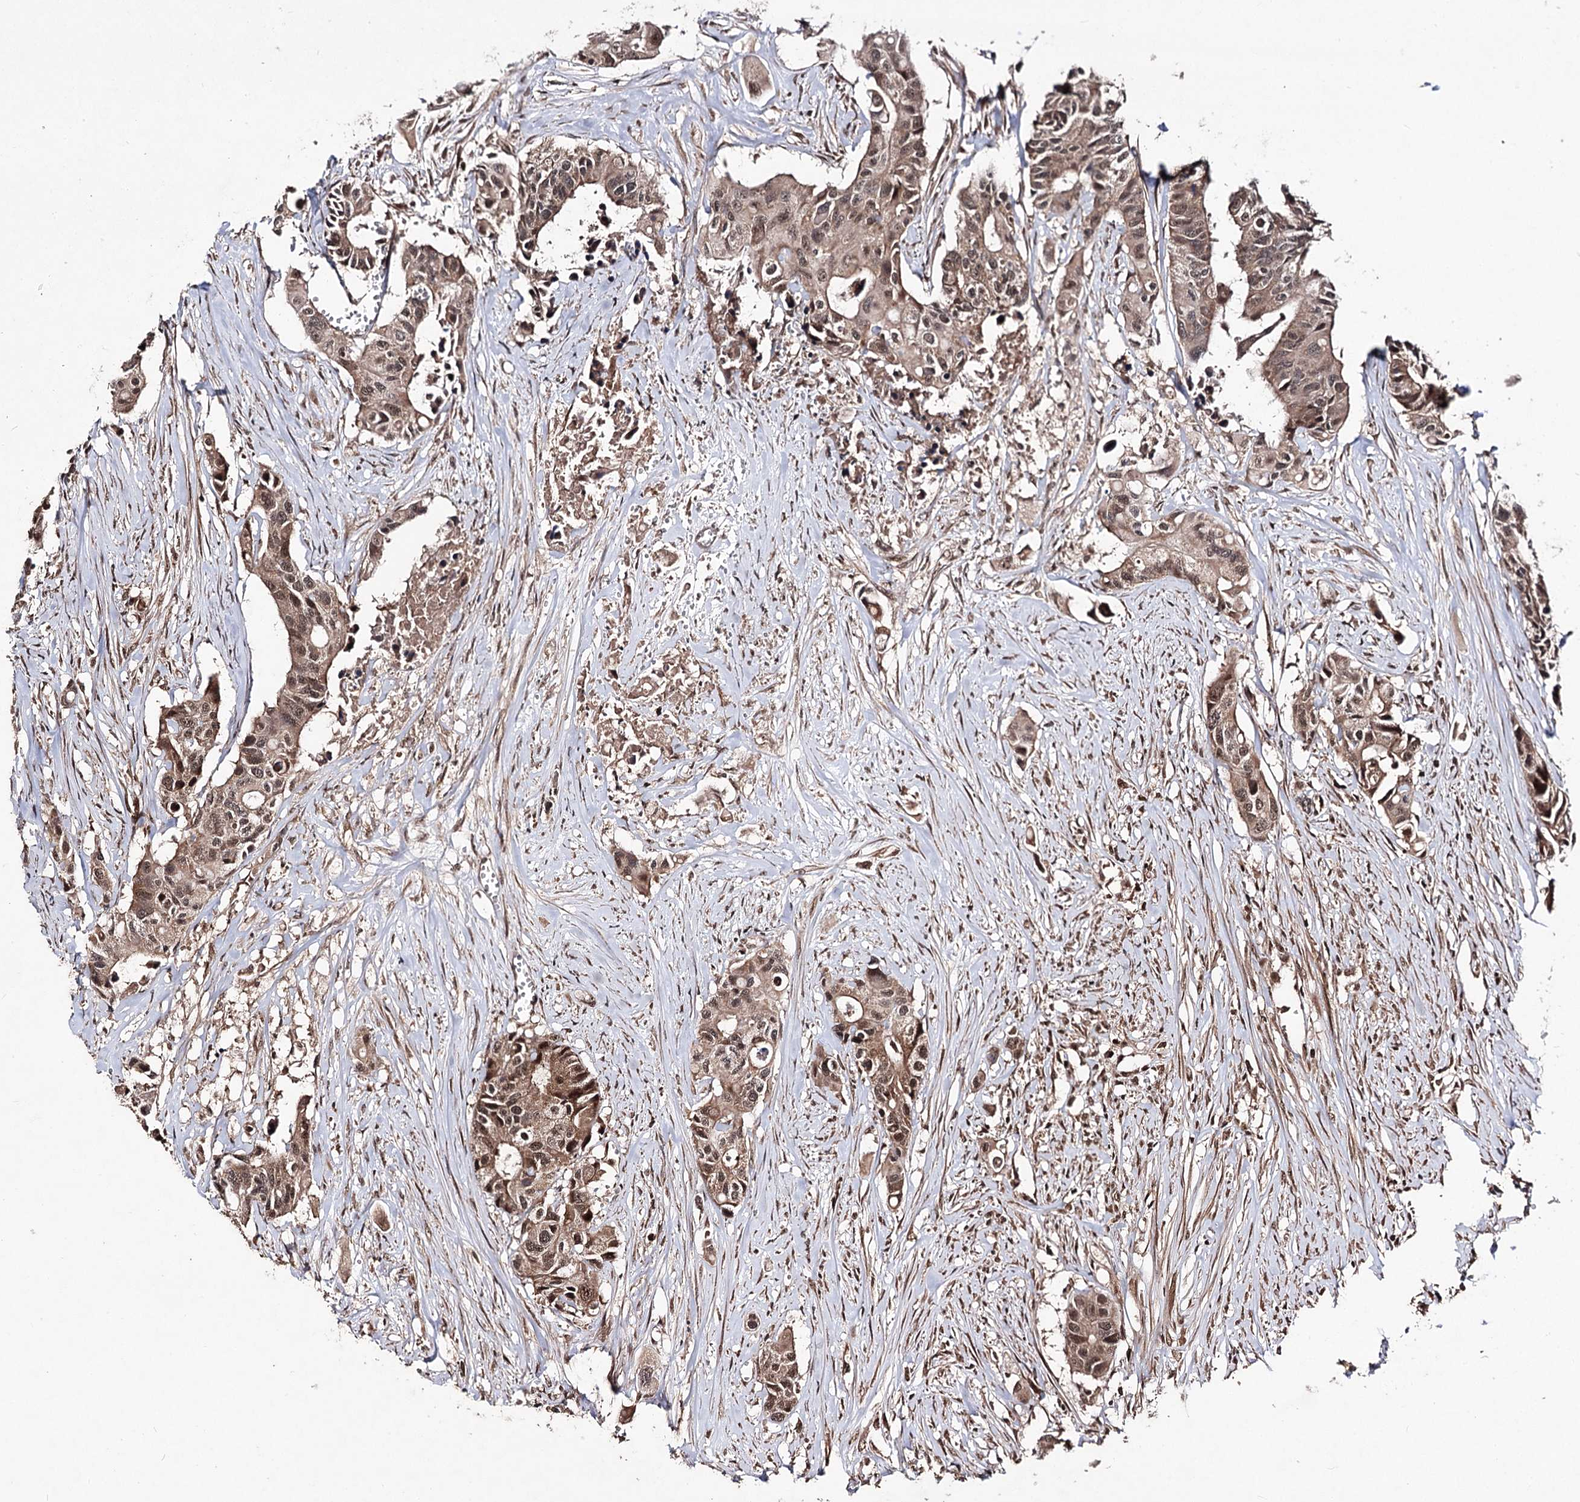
{"staining": {"intensity": "moderate", "quantity": ">75%", "location": "cytoplasmic/membranous,nuclear"}, "tissue": "colorectal cancer", "cell_type": "Tumor cells", "image_type": "cancer", "snomed": [{"axis": "morphology", "description": "Adenocarcinoma, NOS"}, {"axis": "topography", "description": "Colon"}], "caption": "Protein staining reveals moderate cytoplasmic/membranous and nuclear expression in about >75% of tumor cells in colorectal cancer (adenocarcinoma).", "gene": "FAM53B", "patient": {"sex": "male", "age": 77}}